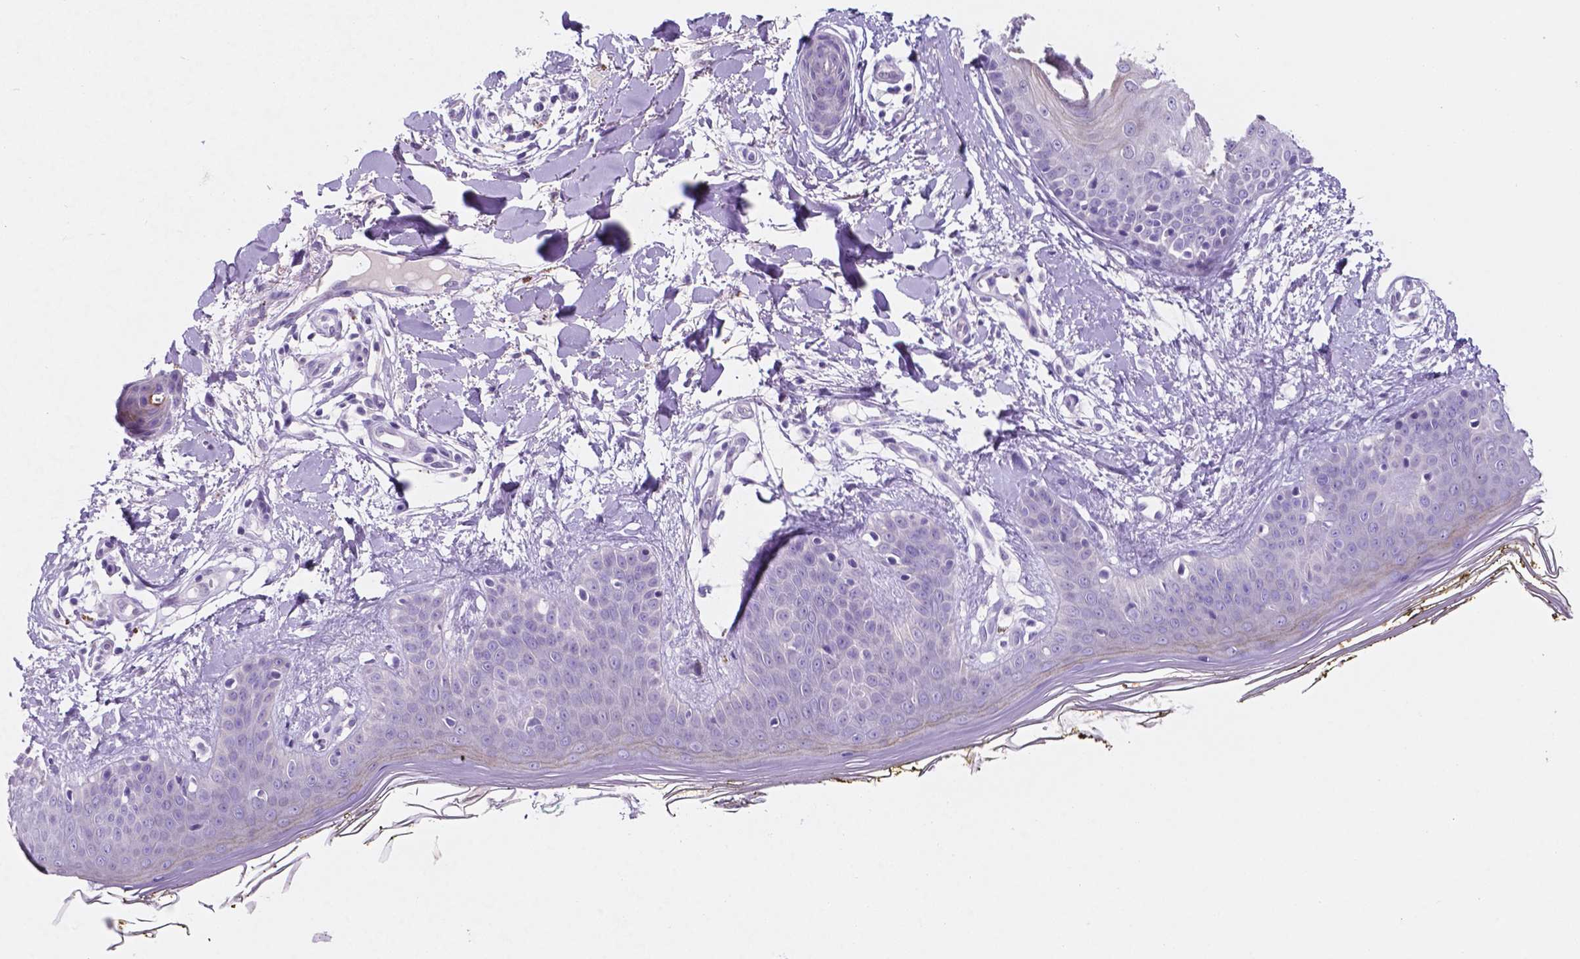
{"staining": {"intensity": "negative", "quantity": "none", "location": "none"}, "tissue": "skin", "cell_type": "Fibroblasts", "image_type": "normal", "snomed": [{"axis": "morphology", "description": "Normal tissue, NOS"}, {"axis": "topography", "description": "Skin"}], "caption": "Immunohistochemistry (IHC) photomicrograph of unremarkable skin: human skin stained with DAB (3,3'-diaminobenzidine) reveals no significant protein positivity in fibroblasts. (Brightfield microscopy of DAB (3,3'-diaminobenzidine) immunohistochemistry at high magnification).", "gene": "EBLN2", "patient": {"sex": "female", "age": 34}}